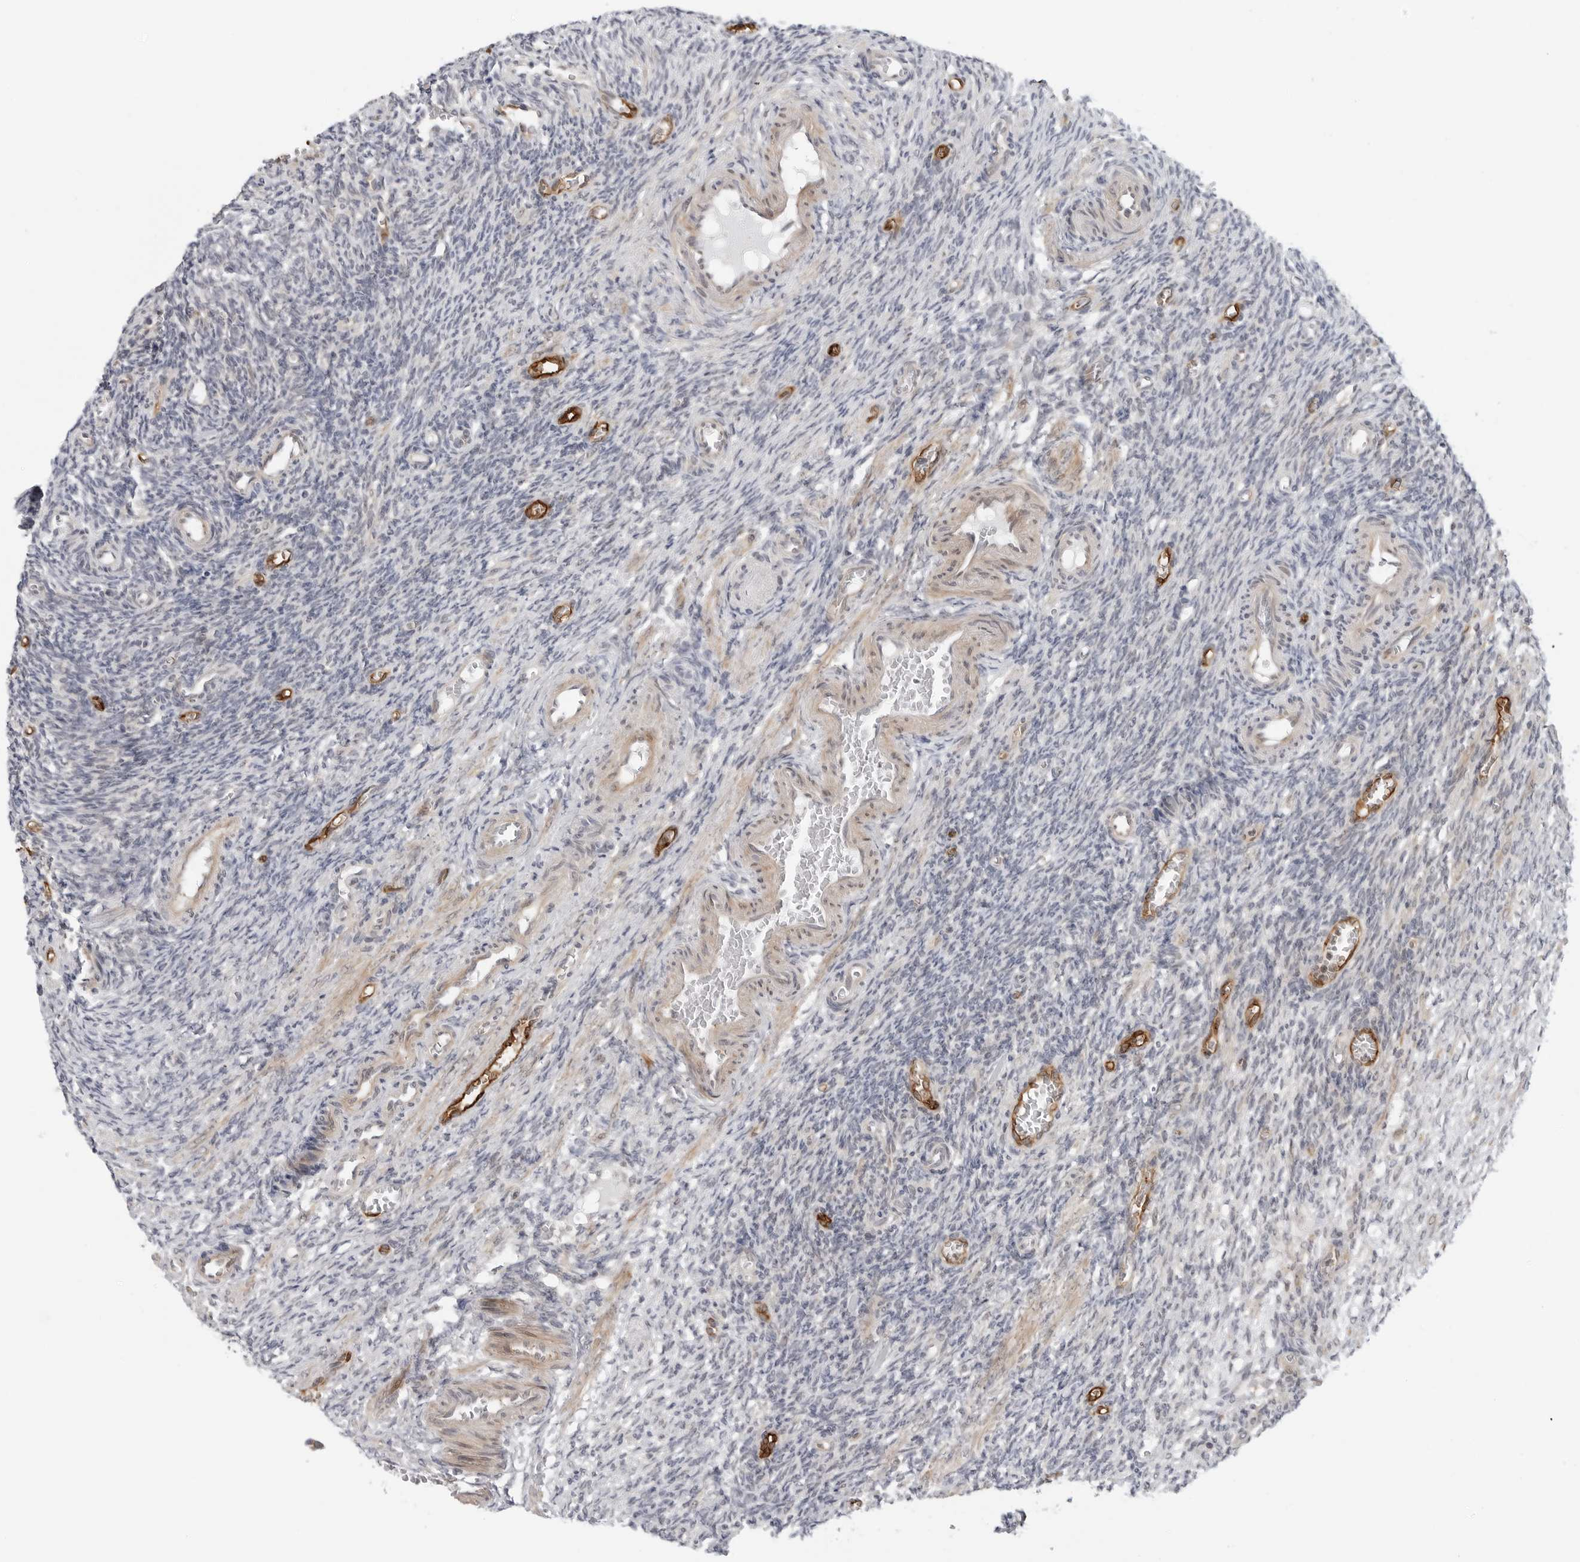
{"staining": {"intensity": "negative", "quantity": "none", "location": "none"}, "tissue": "ovary", "cell_type": "Ovarian stroma cells", "image_type": "normal", "snomed": [{"axis": "morphology", "description": "Normal tissue, NOS"}, {"axis": "topography", "description": "Ovary"}], "caption": "An immunohistochemistry histopathology image of normal ovary is shown. There is no staining in ovarian stroma cells of ovary. (DAB IHC with hematoxylin counter stain).", "gene": "STXBP3", "patient": {"sex": "female", "age": 27}}